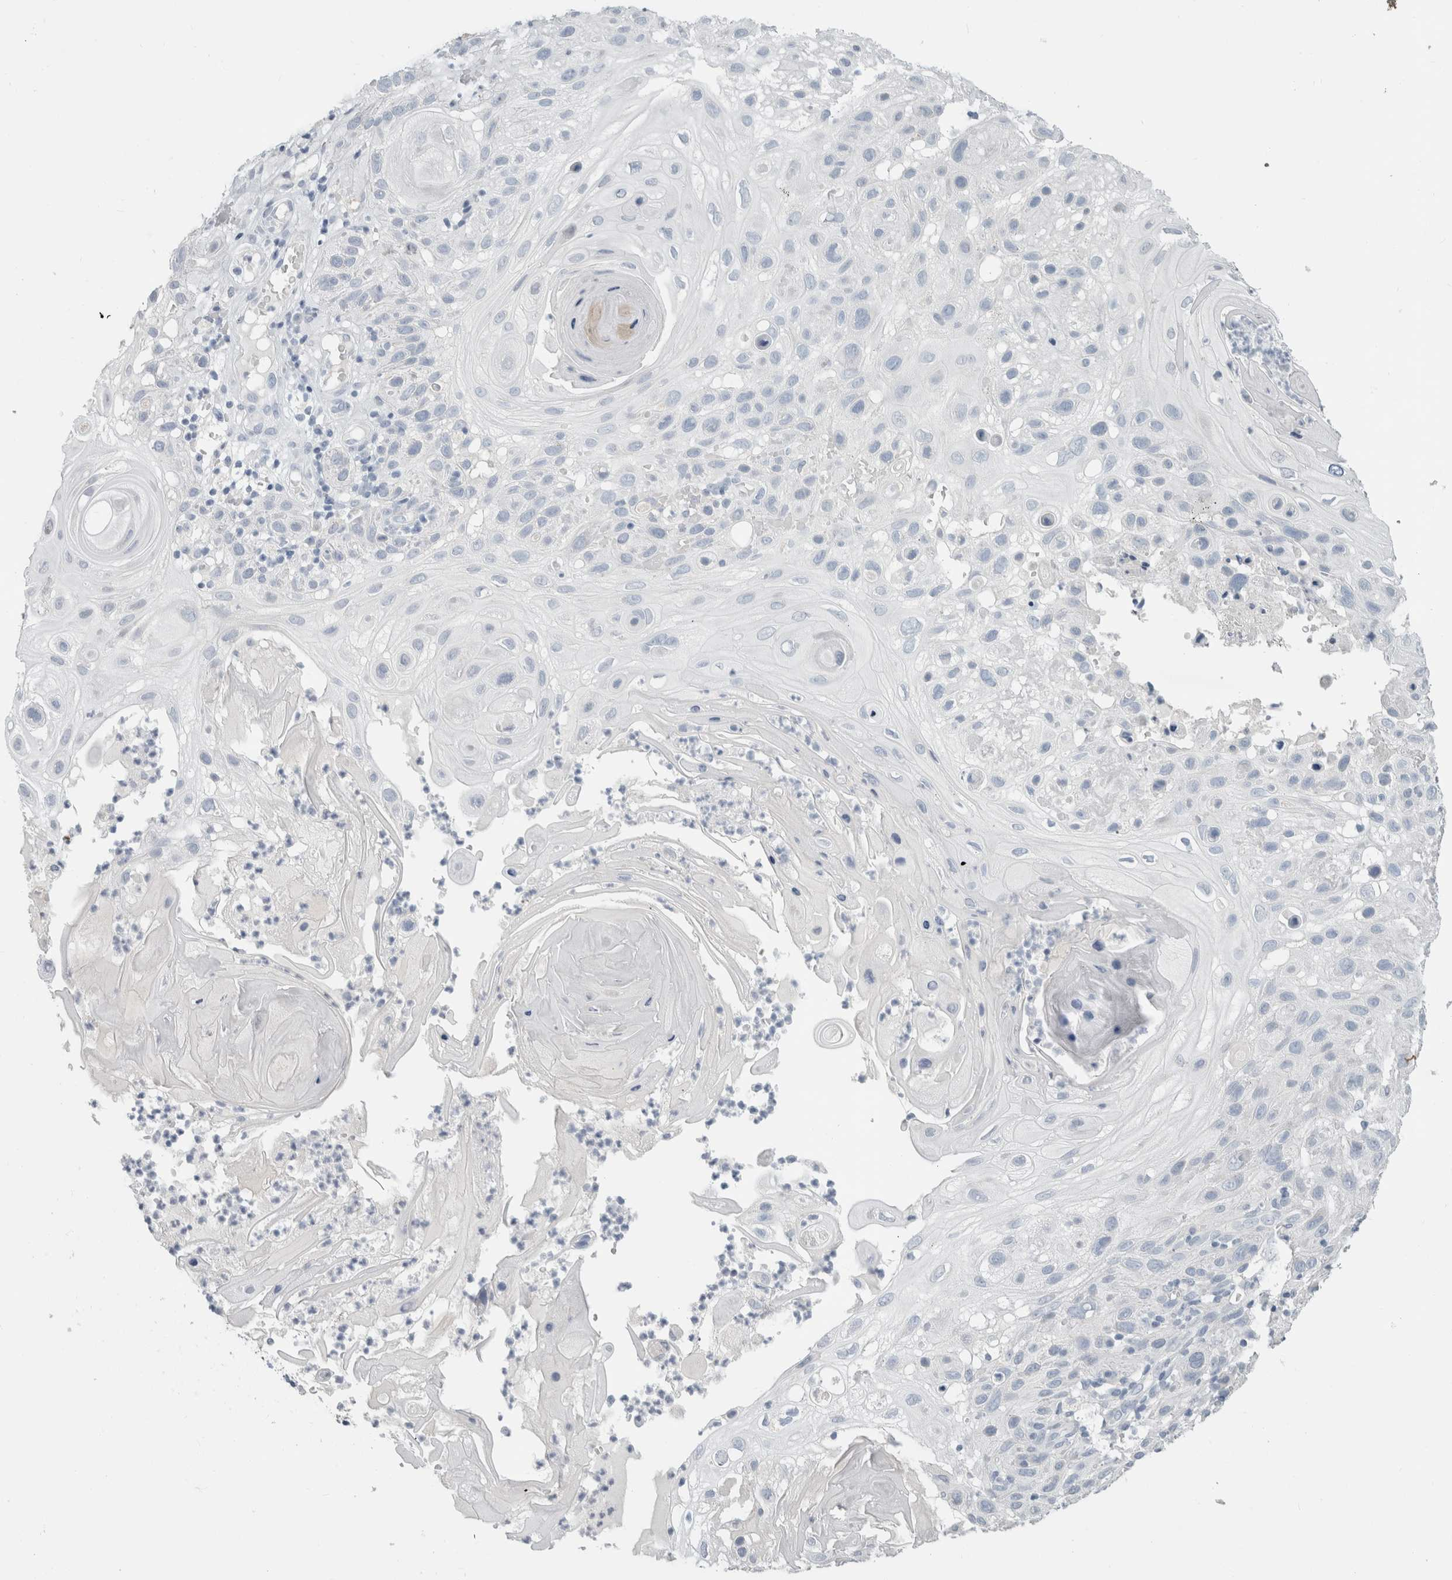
{"staining": {"intensity": "negative", "quantity": "none", "location": "none"}, "tissue": "skin cancer", "cell_type": "Tumor cells", "image_type": "cancer", "snomed": [{"axis": "morphology", "description": "Normal tissue, NOS"}, {"axis": "morphology", "description": "Squamous cell carcinoma, NOS"}, {"axis": "topography", "description": "Skin"}], "caption": "High power microscopy micrograph of an IHC histopathology image of skin cancer (squamous cell carcinoma), revealing no significant expression in tumor cells.", "gene": "SLC6A1", "patient": {"sex": "female", "age": 96}}